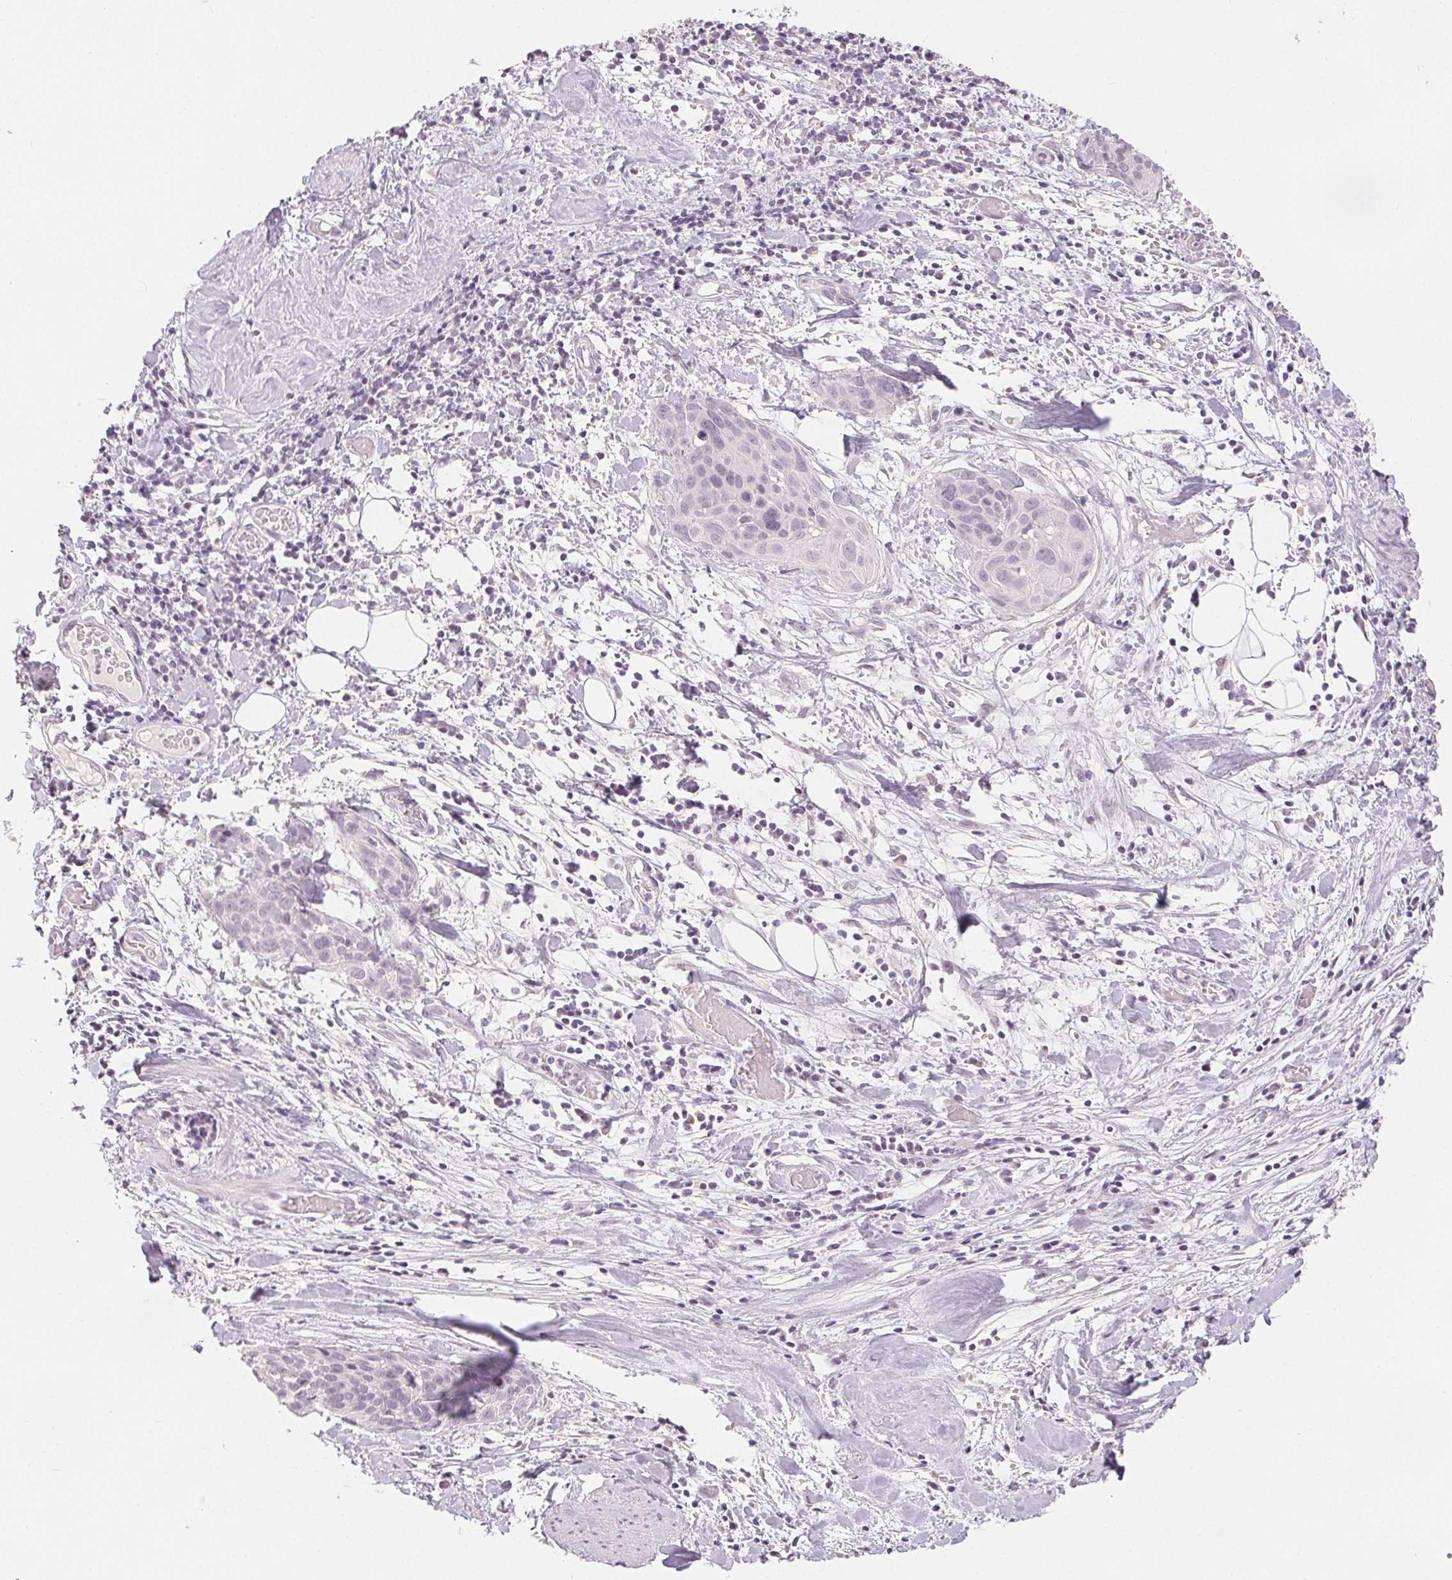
{"staining": {"intensity": "negative", "quantity": "none", "location": "none"}, "tissue": "cervical cancer", "cell_type": "Tumor cells", "image_type": "cancer", "snomed": [{"axis": "morphology", "description": "Squamous cell carcinoma, NOS"}, {"axis": "topography", "description": "Cervix"}], "caption": "Immunohistochemical staining of human cervical squamous cell carcinoma shows no significant positivity in tumor cells. (Stains: DAB immunohistochemistry with hematoxylin counter stain, Microscopy: brightfield microscopy at high magnification).", "gene": "SLC27A5", "patient": {"sex": "female", "age": 39}}